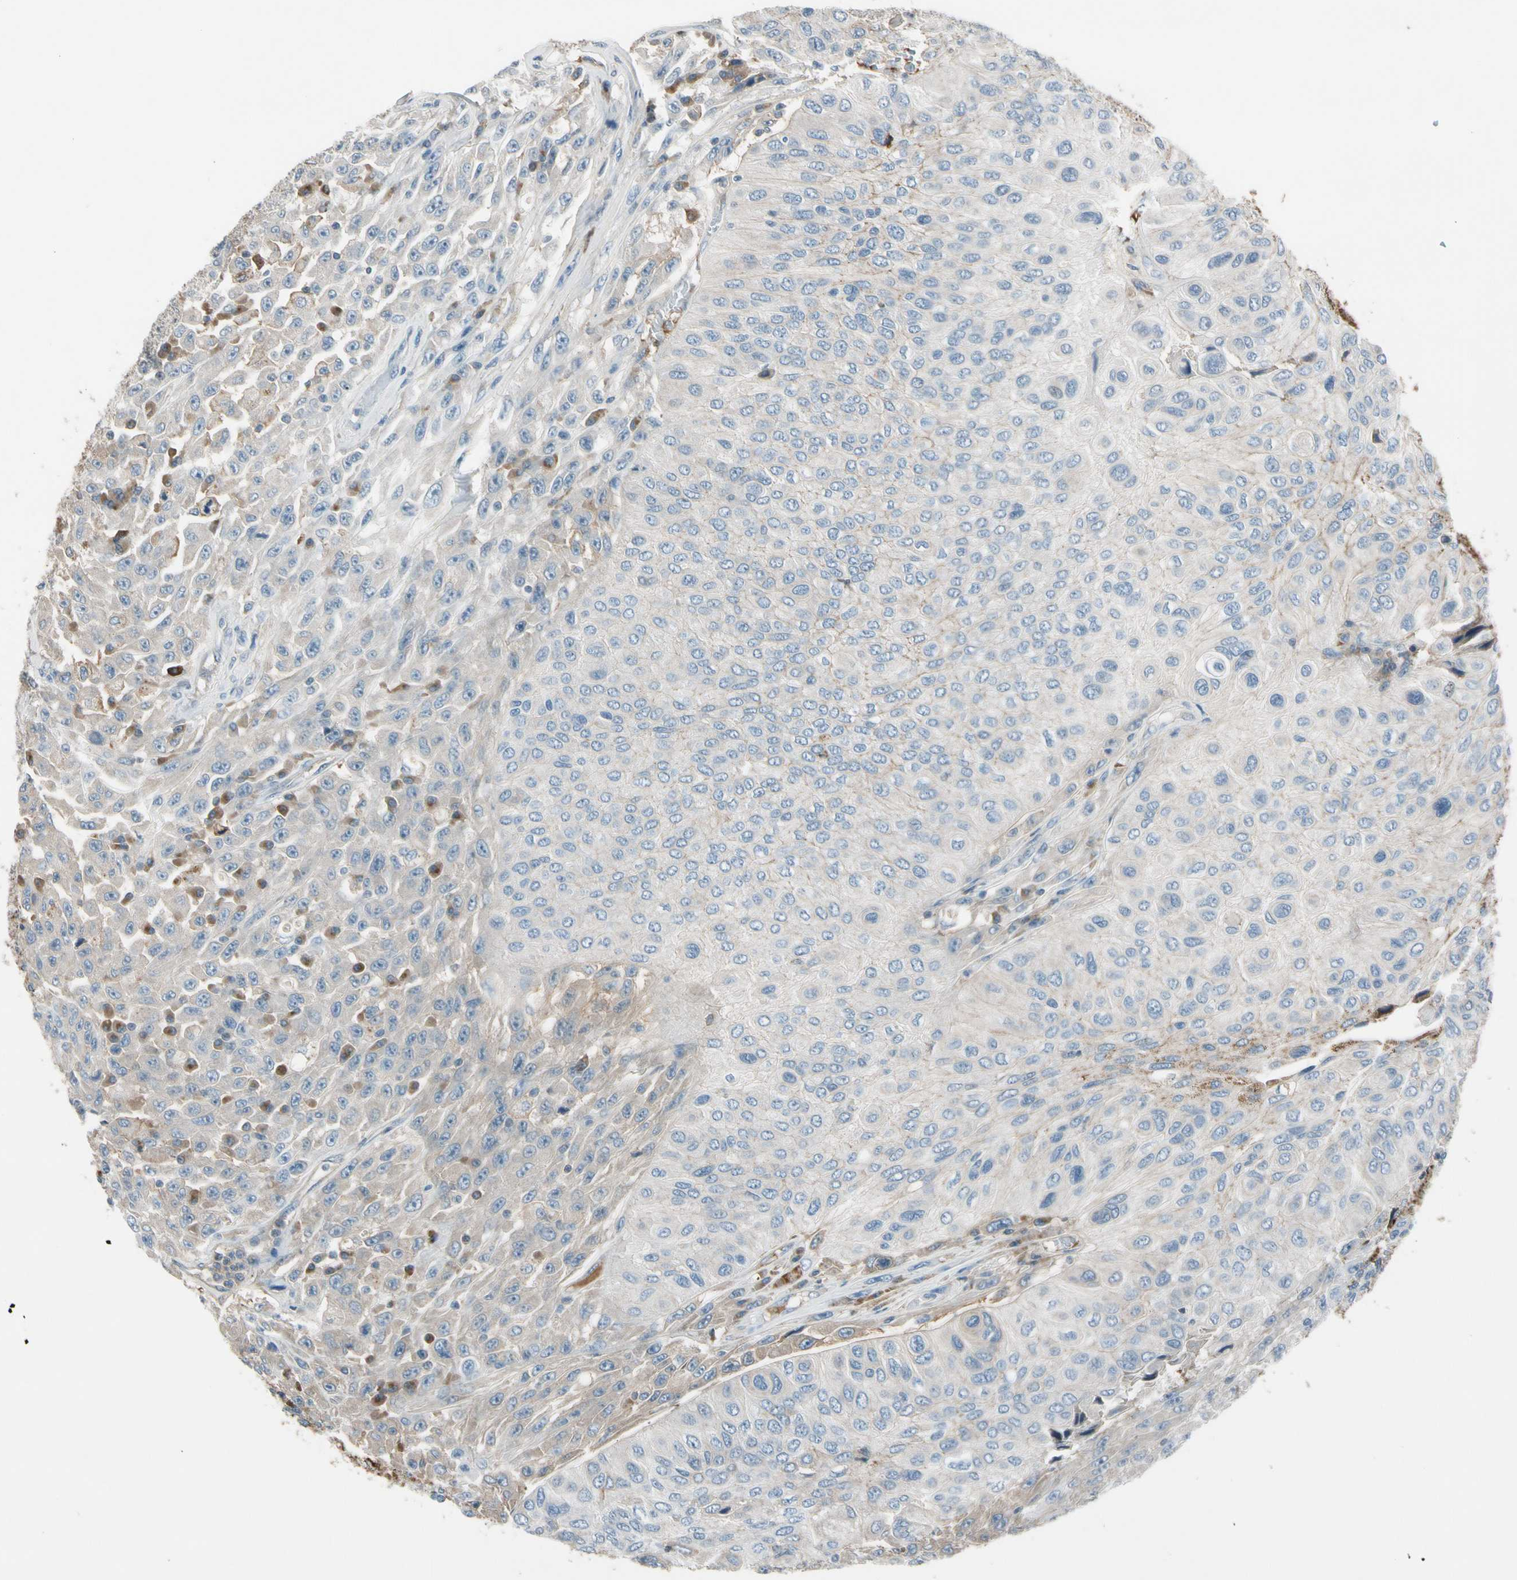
{"staining": {"intensity": "weak", "quantity": "<25%", "location": "cytoplasmic/membranous"}, "tissue": "urothelial cancer", "cell_type": "Tumor cells", "image_type": "cancer", "snomed": [{"axis": "morphology", "description": "Urothelial carcinoma, High grade"}, {"axis": "topography", "description": "Urinary bladder"}], "caption": "Immunohistochemistry (IHC) of urothelial cancer exhibits no expression in tumor cells.", "gene": "PDPN", "patient": {"sex": "male", "age": 66}}